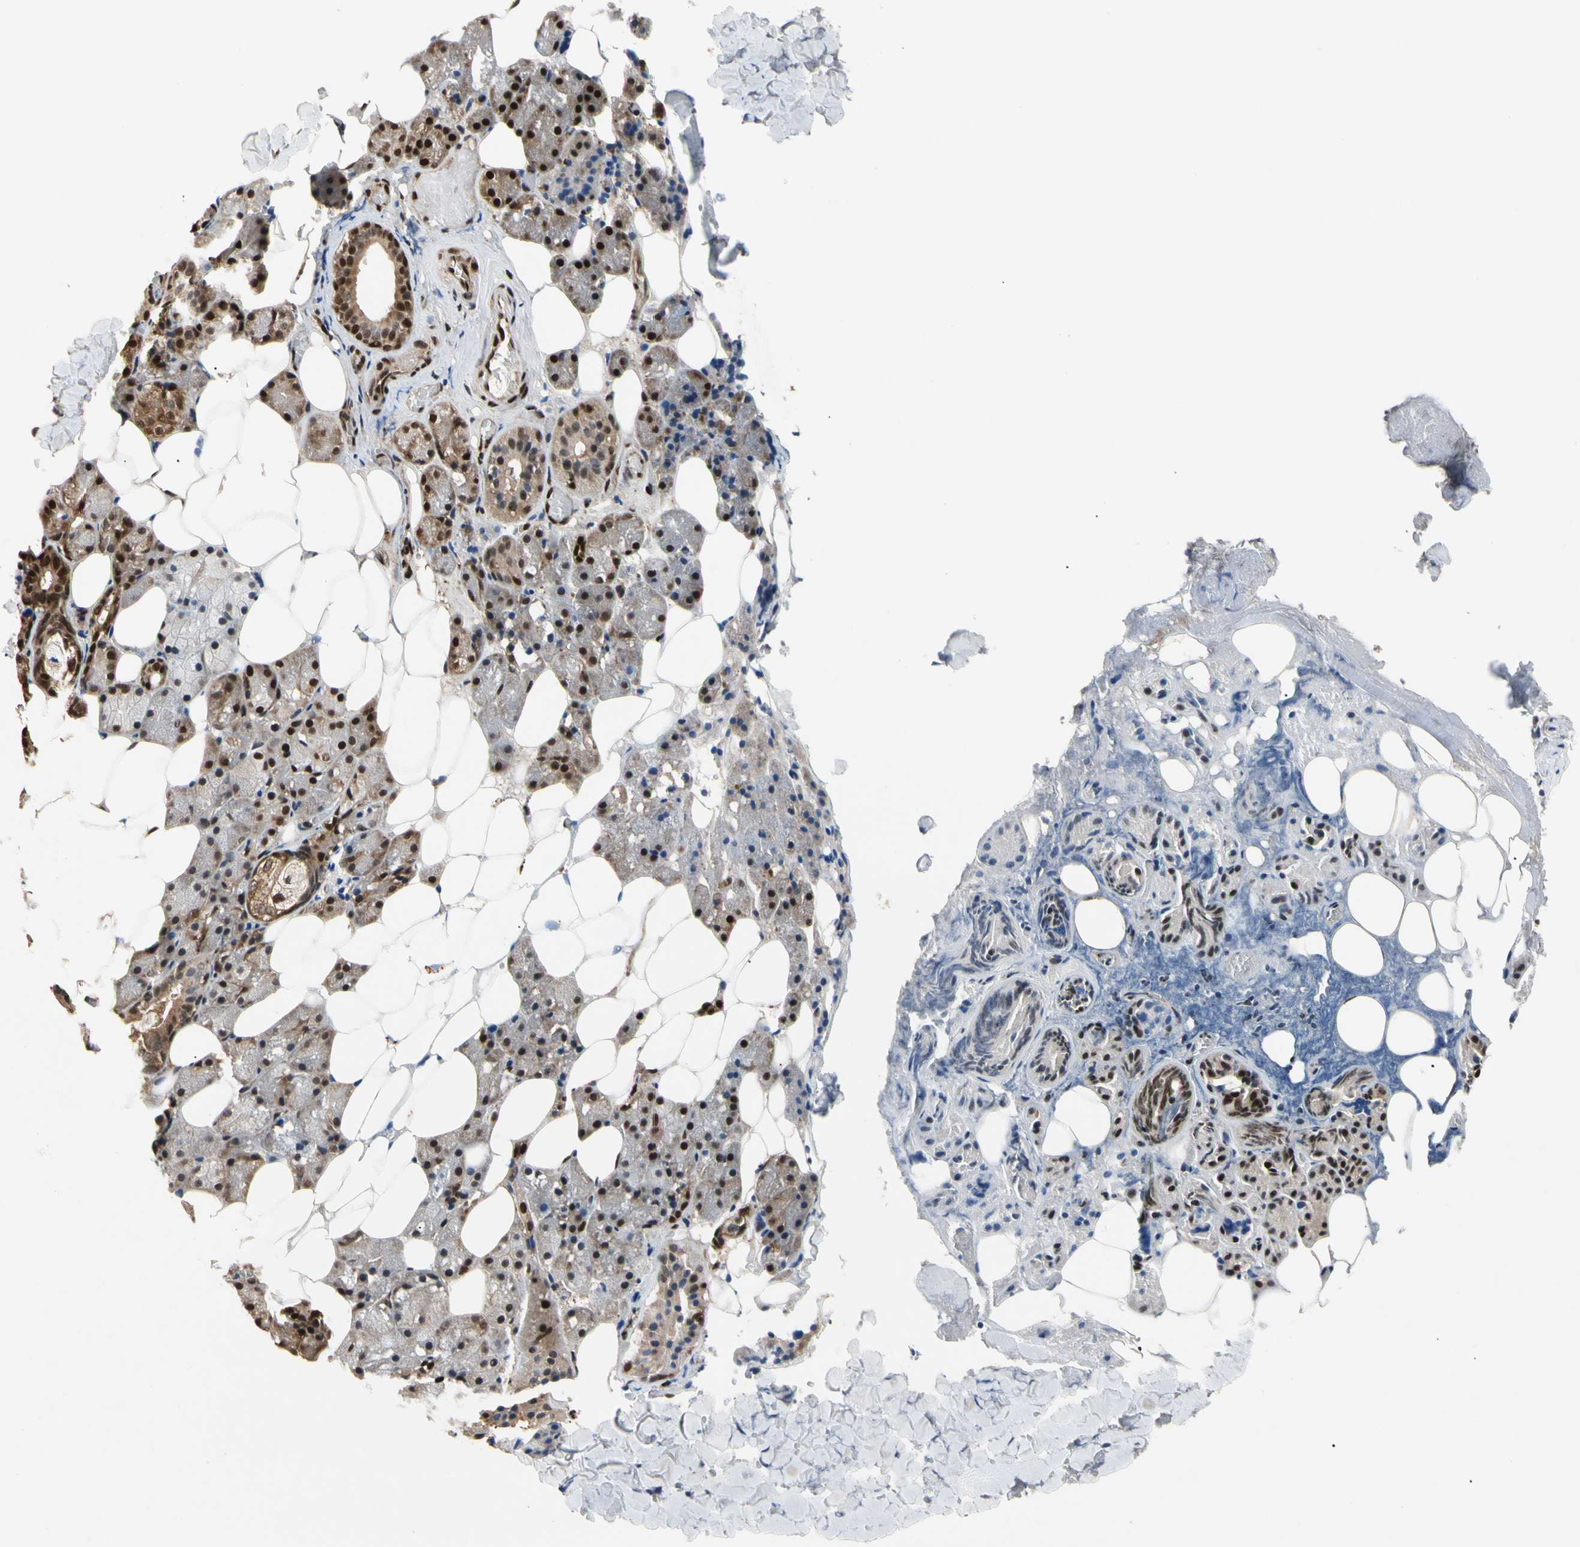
{"staining": {"intensity": "strong", "quantity": ">75%", "location": "cytoplasmic/membranous,nuclear"}, "tissue": "salivary gland", "cell_type": "Glandular cells", "image_type": "normal", "snomed": [{"axis": "morphology", "description": "Normal tissue, NOS"}, {"axis": "topography", "description": "Salivary gland"}], "caption": "IHC histopathology image of normal salivary gland: human salivary gland stained using immunohistochemistry (IHC) exhibits high levels of strong protein expression localized specifically in the cytoplasmic/membranous,nuclear of glandular cells, appearing as a cytoplasmic/membranous,nuclear brown color.", "gene": "EIF1AX", "patient": {"sex": "female", "age": 55}}